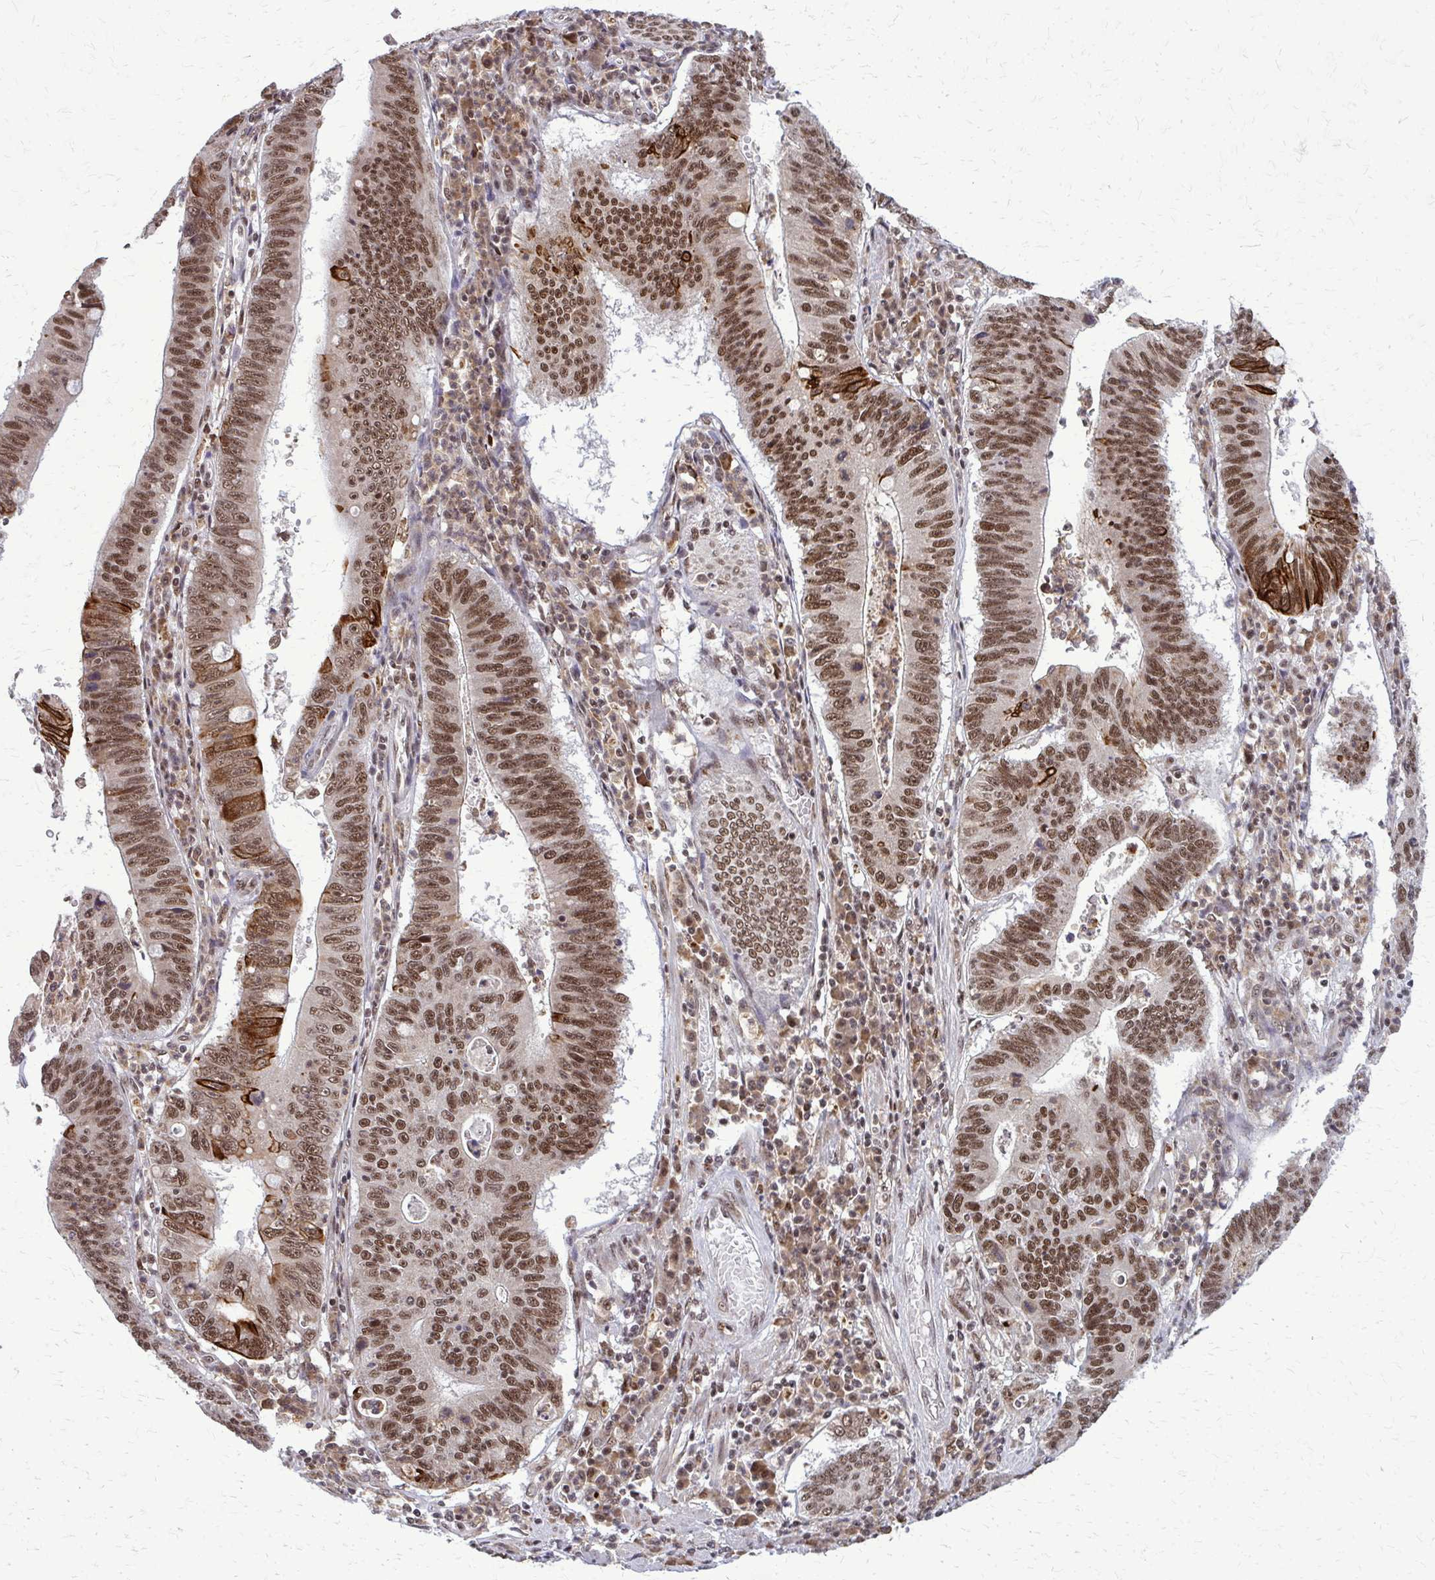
{"staining": {"intensity": "strong", "quantity": "25%-75%", "location": "cytoplasmic/membranous,nuclear"}, "tissue": "stomach cancer", "cell_type": "Tumor cells", "image_type": "cancer", "snomed": [{"axis": "morphology", "description": "Adenocarcinoma, NOS"}, {"axis": "topography", "description": "Stomach"}], "caption": "Protein positivity by immunohistochemistry (IHC) shows strong cytoplasmic/membranous and nuclear positivity in about 25%-75% of tumor cells in stomach cancer (adenocarcinoma).", "gene": "HDAC3", "patient": {"sex": "male", "age": 59}}